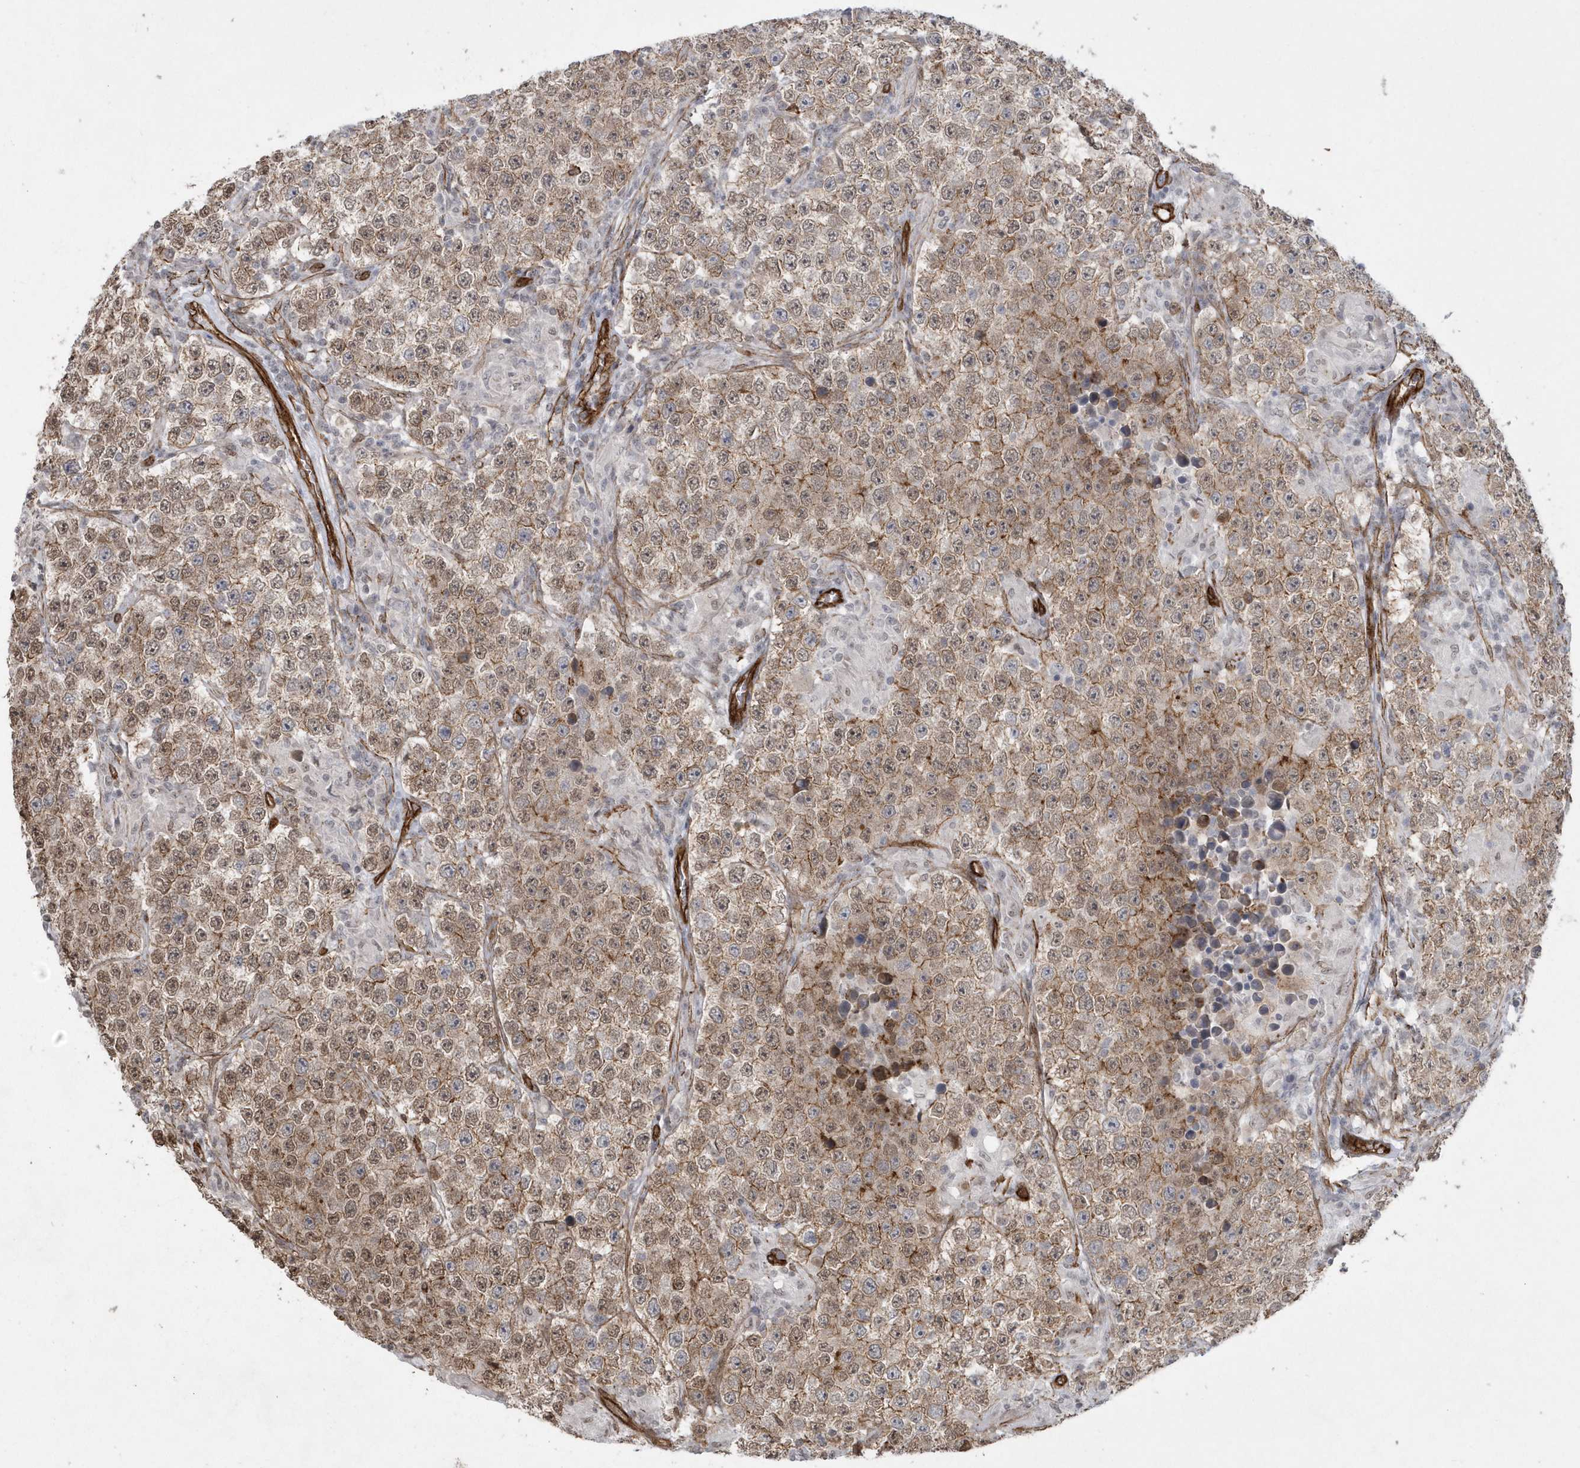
{"staining": {"intensity": "moderate", "quantity": ">75%", "location": "cytoplasmic/membranous"}, "tissue": "testis cancer", "cell_type": "Tumor cells", "image_type": "cancer", "snomed": [{"axis": "morphology", "description": "Normal tissue, NOS"}, {"axis": "morphology", "description": "Urothelial carcinoma, High grade"}, {"axis": "morphology", "description": "Seminoma, NOS"}, {"axis": "morphology", "description": "Carcinoma, Embryonal, NOS"}, {"axis": "topography", "description": "Urinary bladder"}, {"axis": "topography", "description": "Testis"}], "caption": "IHC photomicrograph of neoplastic tissue: human high-grade urothelial carcinoma (testis) stained using immunohistochemistry exhibits medium levels of moderate protein expression localized specifically in the cytoplasmic/membranous of tumor cells, appearing as a cytoplasmic/membranous brown color.", "gene": "RAI14", "patient": {"sex": "male", "age": 41}}